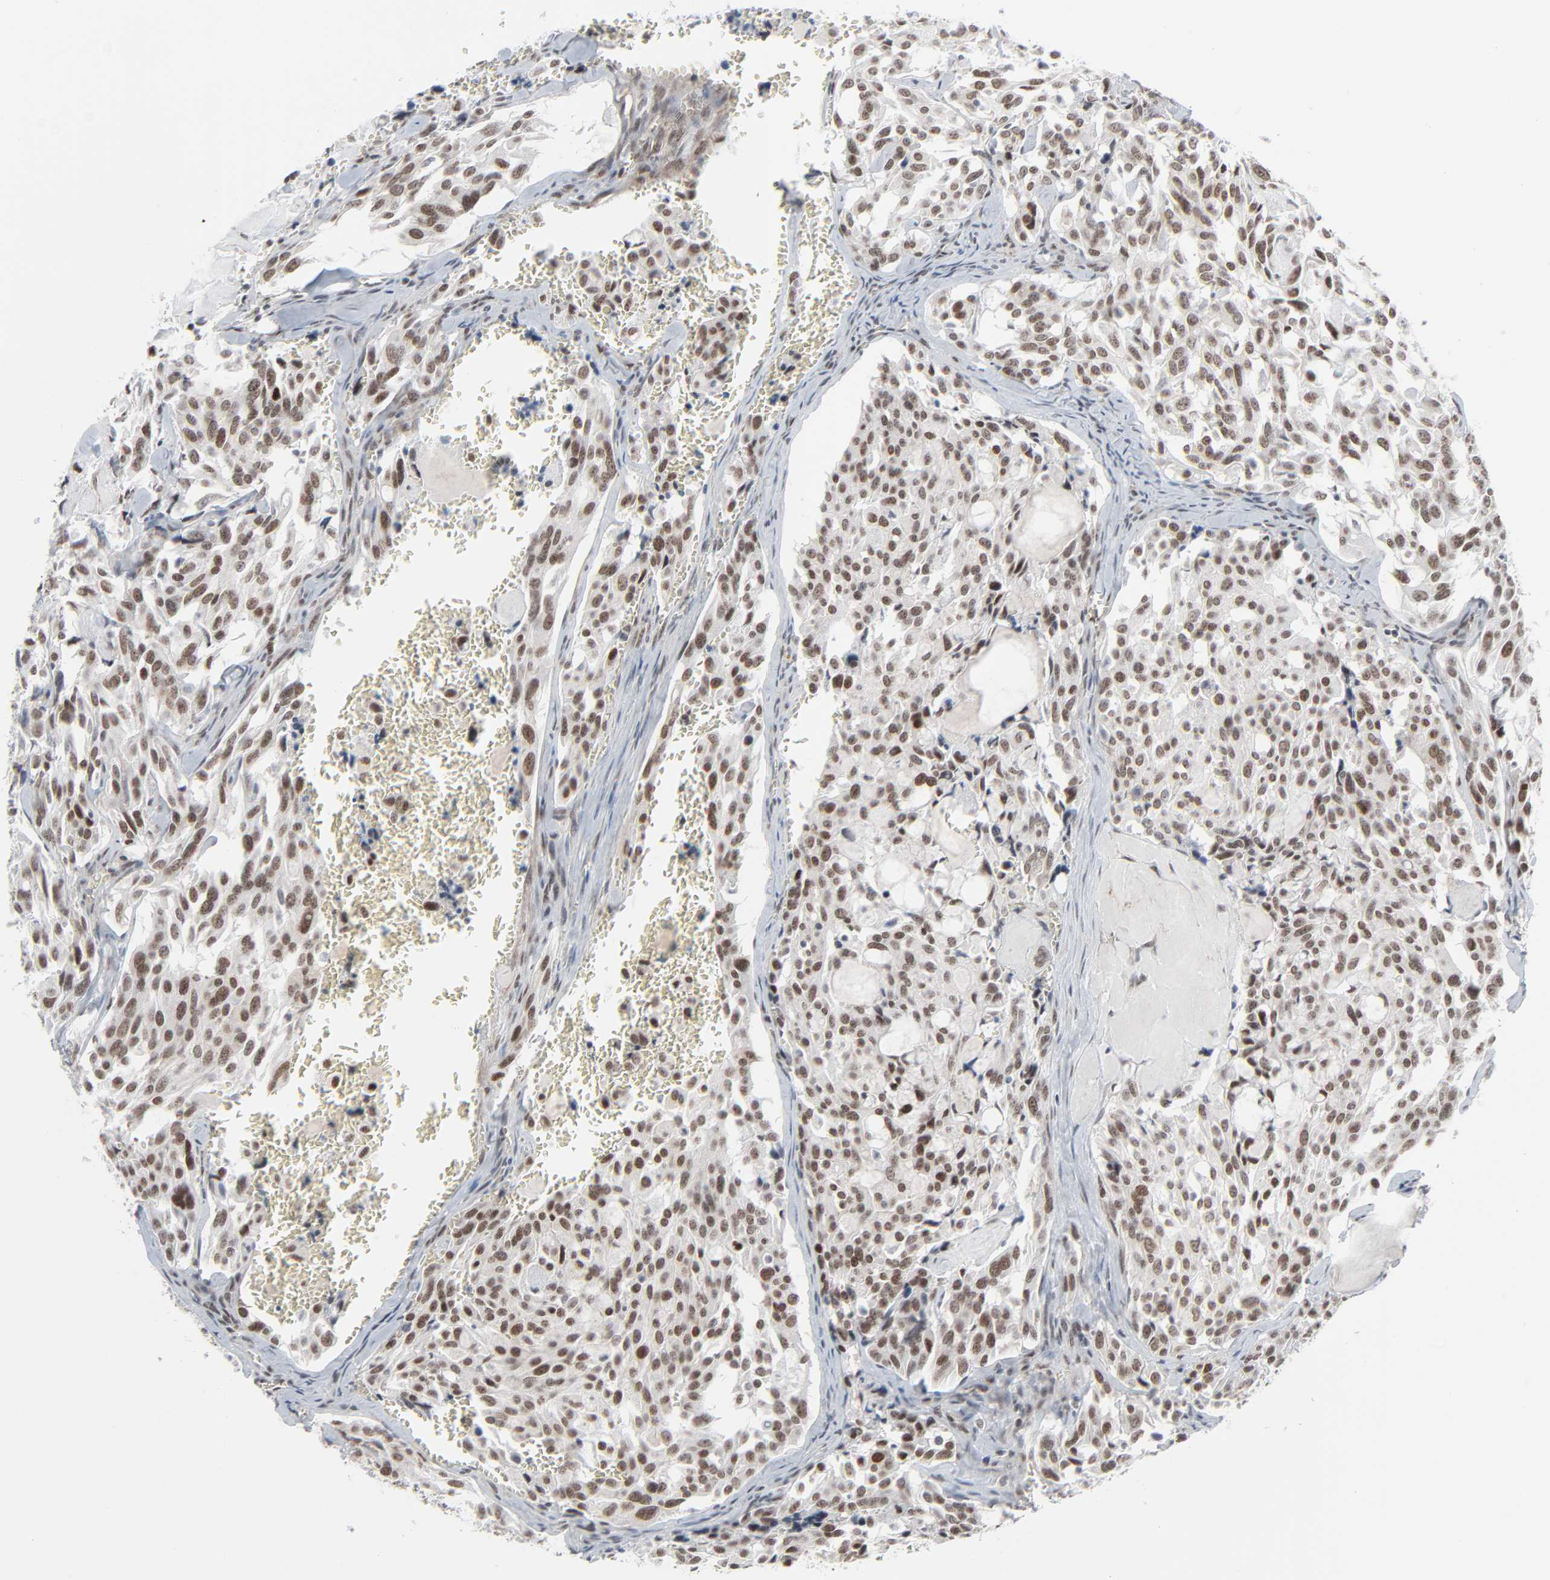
{"staining": {"intensity": "moderate", "quantity": ">75%", "location": "nuclear"}, "tissue": "thyroid cancer", "cell_type": "Tumor cells", "image_type": "cancer", "snomed": [{"axis": "morphology", "description": "Carcinoma, NOS"}, {"axis": "morphology", "description": "Carcinoid, malignant, NOS"}, {"axis": "topography", "description": "Thyroid gland"}], "caption": "Immunohistochemistry micrograph of neoplastic tissue: thyroid cancer (malignant carcinoid) stained using immunohistochemistry (IHC) exhibits medium levels of moderate protein expression localized specifically in the nuclear of tumor cells, appearing as a nuclear brown color.", "gene": "FBXO28", "patient": {"sex": "male", "age": 33}}